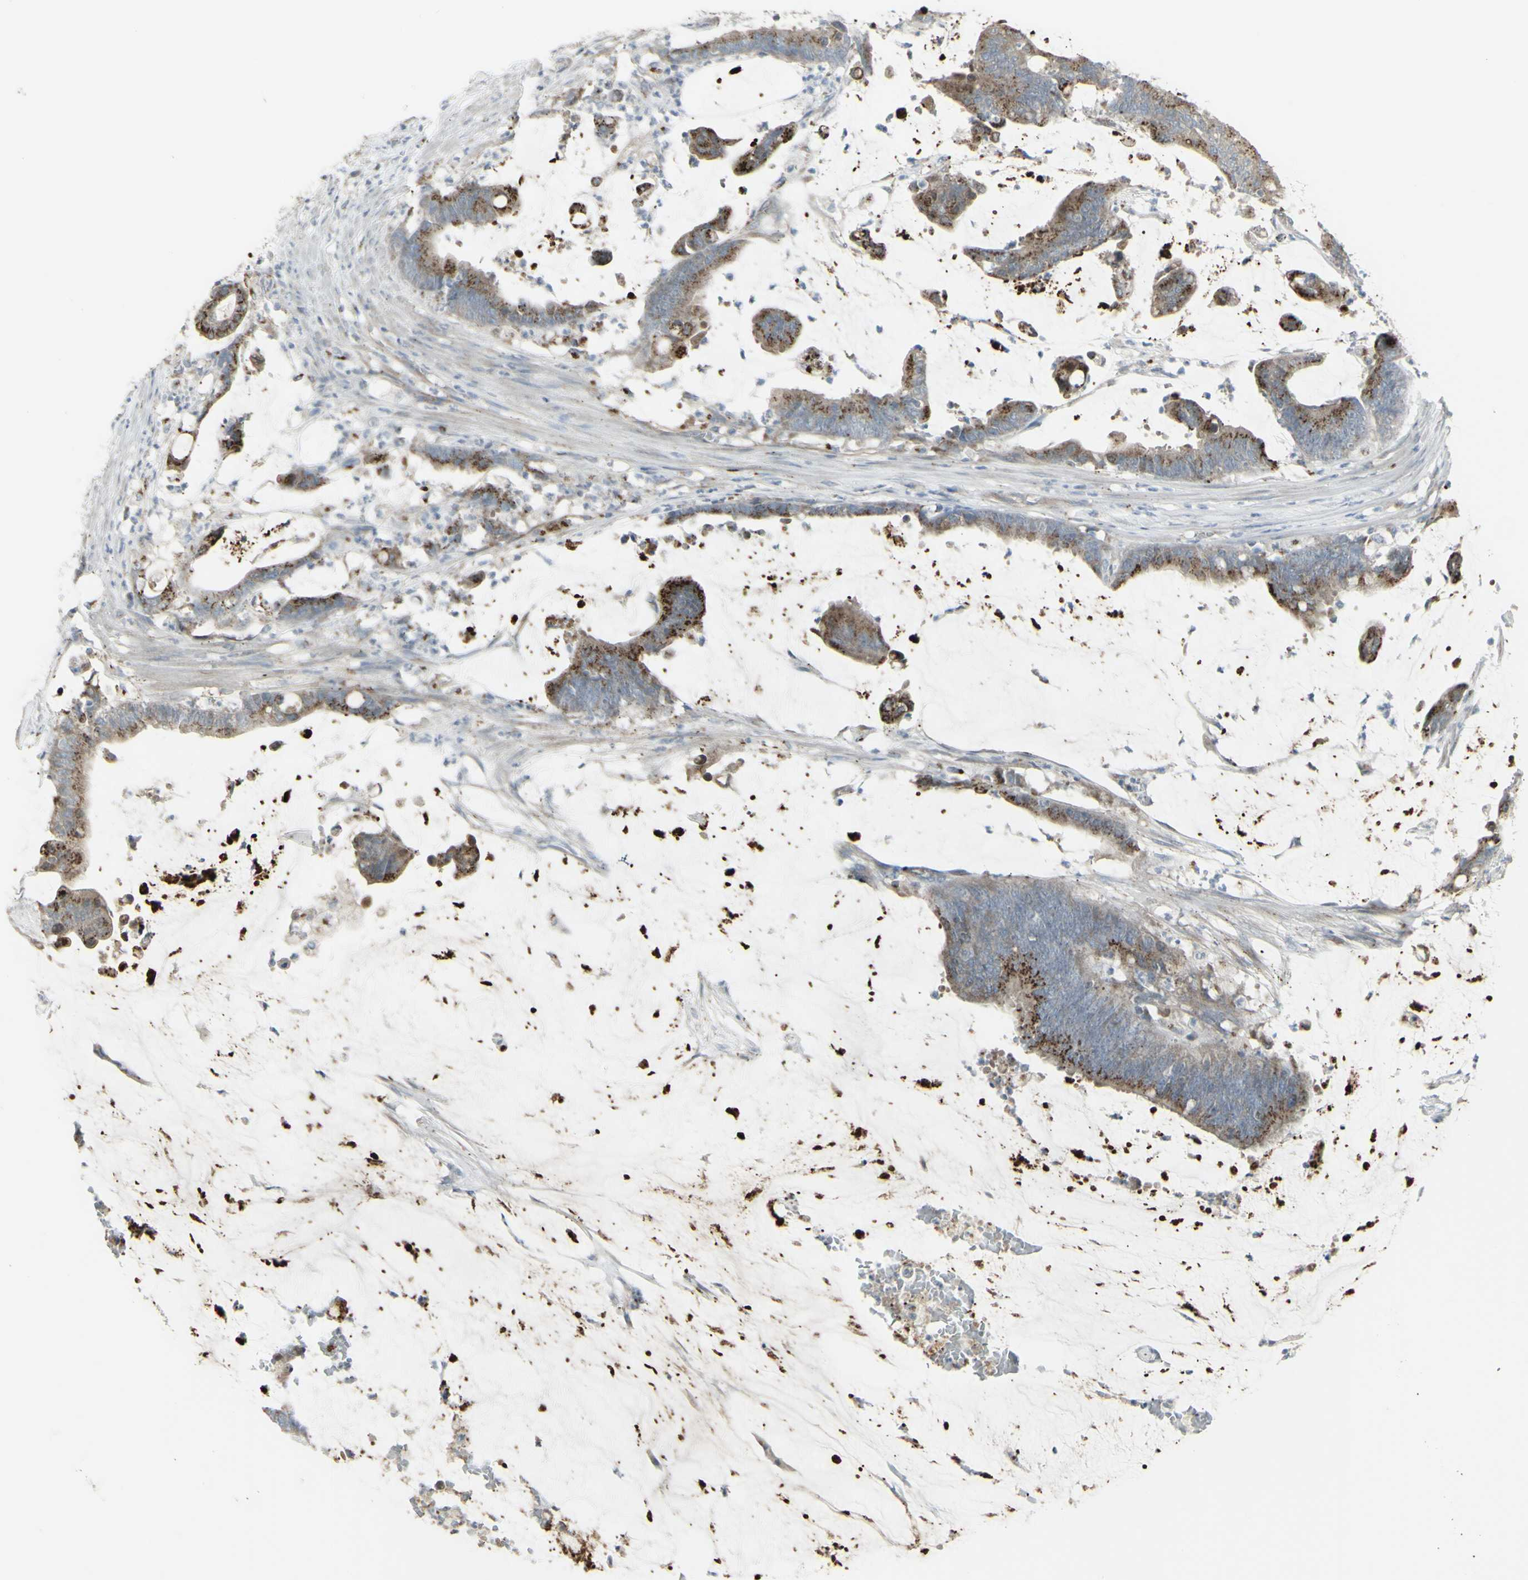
{"staining": {"intensity": "moderate", "quantity": "25%-75%", "location": "cytoplasmic/membranous"}, "tissue": "colorectal cancer", "cell_type": "Tumor cells", "image_type": "cancer", "snomed": [{"axis": "morphology", "description": "Adenocarcinoma, NOS"}, {"axis": "topography", "description": "Rectum"}], "caption": "There is medium levels of moderate cytoplasmic/membranous staining in tumor cells of colorectal adenocarcinoma, as demonstrated by immunohistochemical staining (brown color).", "gene": "GALNT6", "patient": {"sex": "female", "age": 66}}